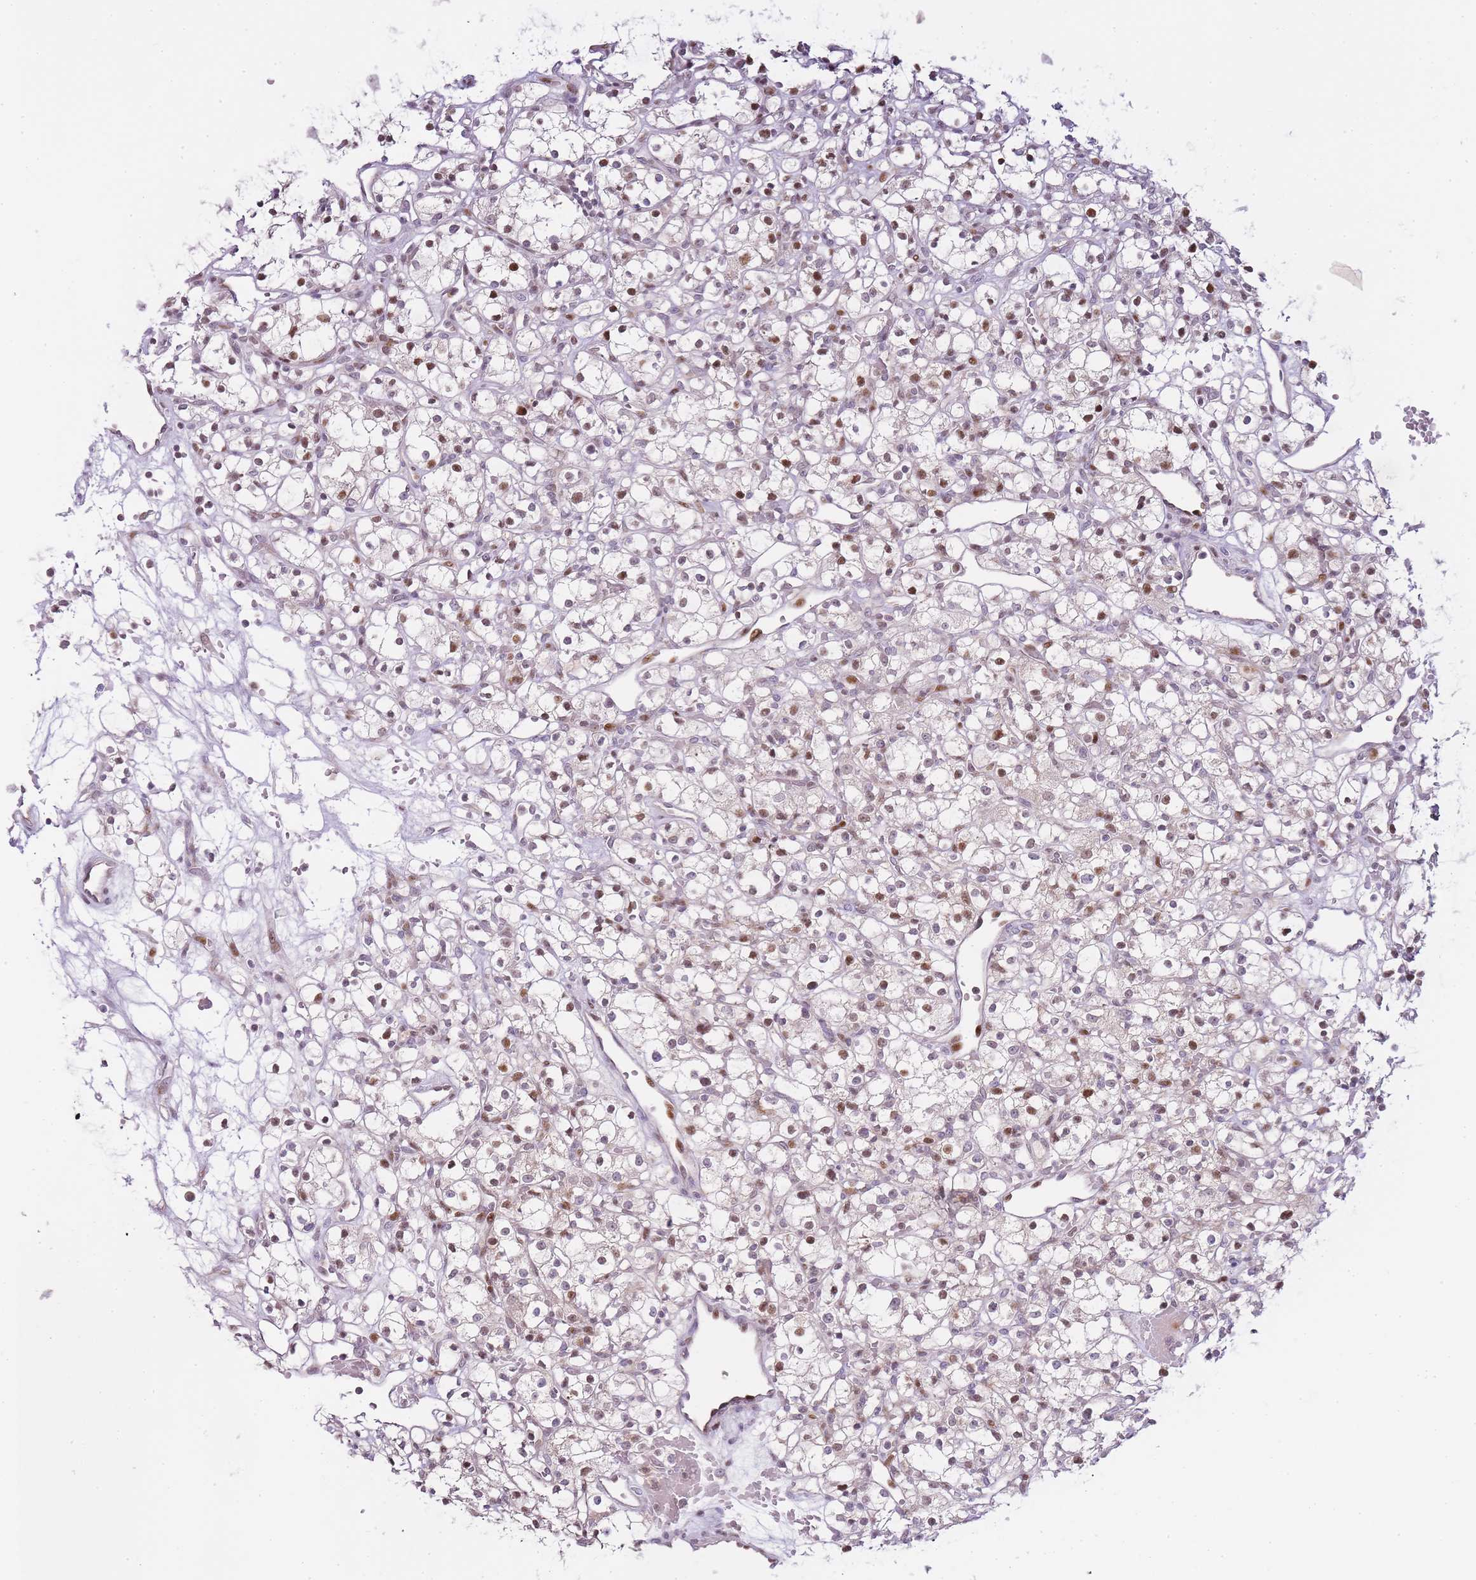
{"staining": {"intensity": "moderate", "quantity": "25%-75%", "location": "nuclear"}, "tissue": "renal cancer", "cell_type": "Tumor cells", "image_type": "cancer", "snomed": [{"axis": "morphology", "description": "Adenocarcinoma, NOS"}, {"axis": "topography", "description": "Kidney"}], "caption": "Moderate nuclear expression is seen in about 25%-75% of tumor cells in adenocarcinoma (renal). The protein is stained brown, and the nuclei are stained in blue (DAB IHC with brightfield microscopy, high magnification).", "gene": "OGG1", "patient": {"sex": "female", "age": 59}}